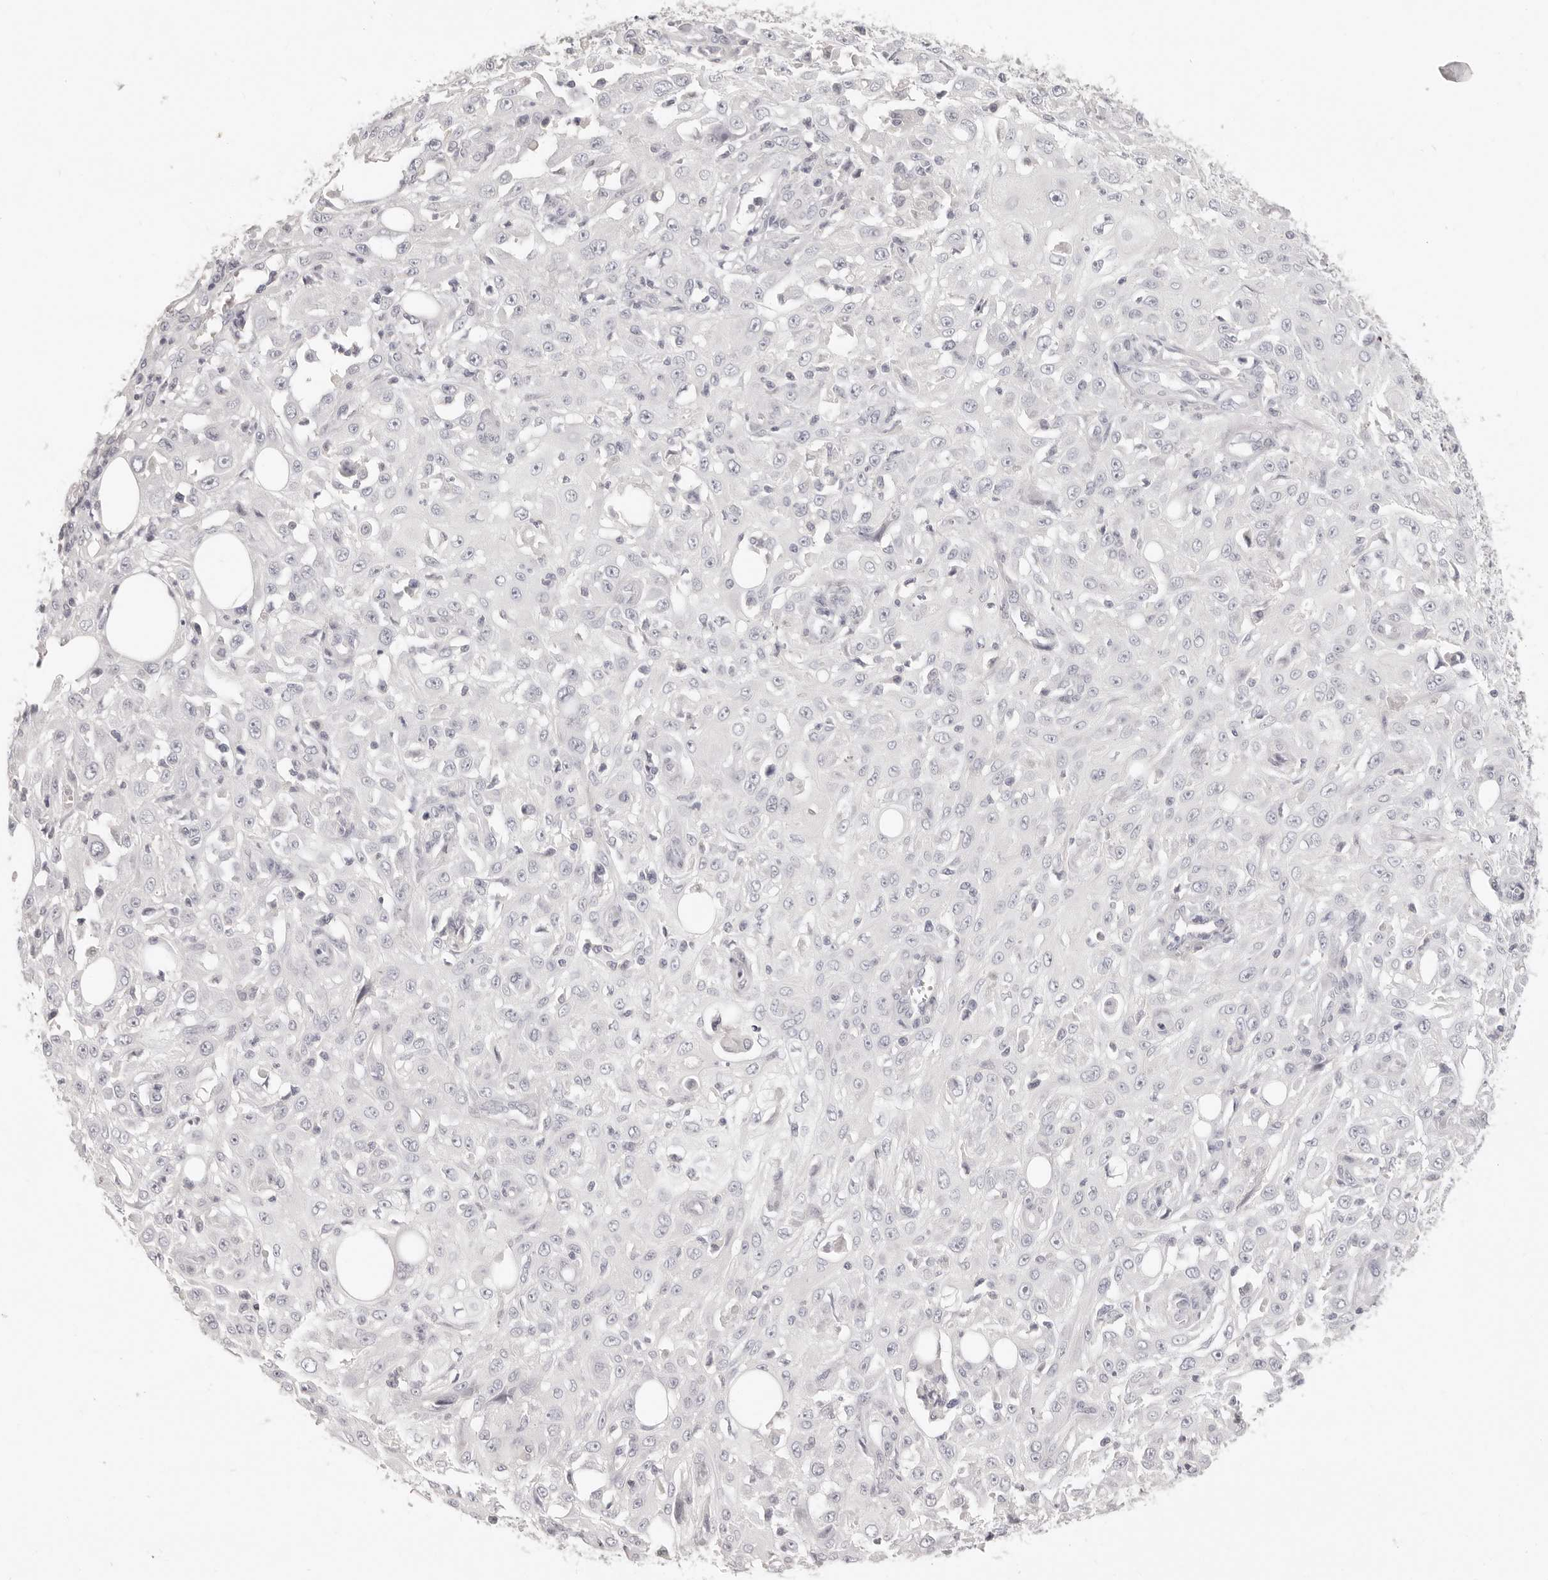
{"staining": {"intensity": "negative", "quantity": "none", "location": "none"}, "tissue": "skin cancer", "cell_type": "Tumor cells", "image_type": "cancer", "snomed": [{"axis": "morphology", "description": "Squamous cell carcinoma, NOS"}, {"axis": "morphology", "description": "Squamous cell carcinoma, metastatic, NOS"}, {"axis": "topography", "description": "Skin"}, {"axis": "topography", "description": "Lymph node"}], "caption": "This is an immunohistochemistry histopathology image of skin squamous cell carcinoma. There is no positivity in tumor cells.", "gene": "FABP1", "patient": {"sex": "male", "age": 75}}